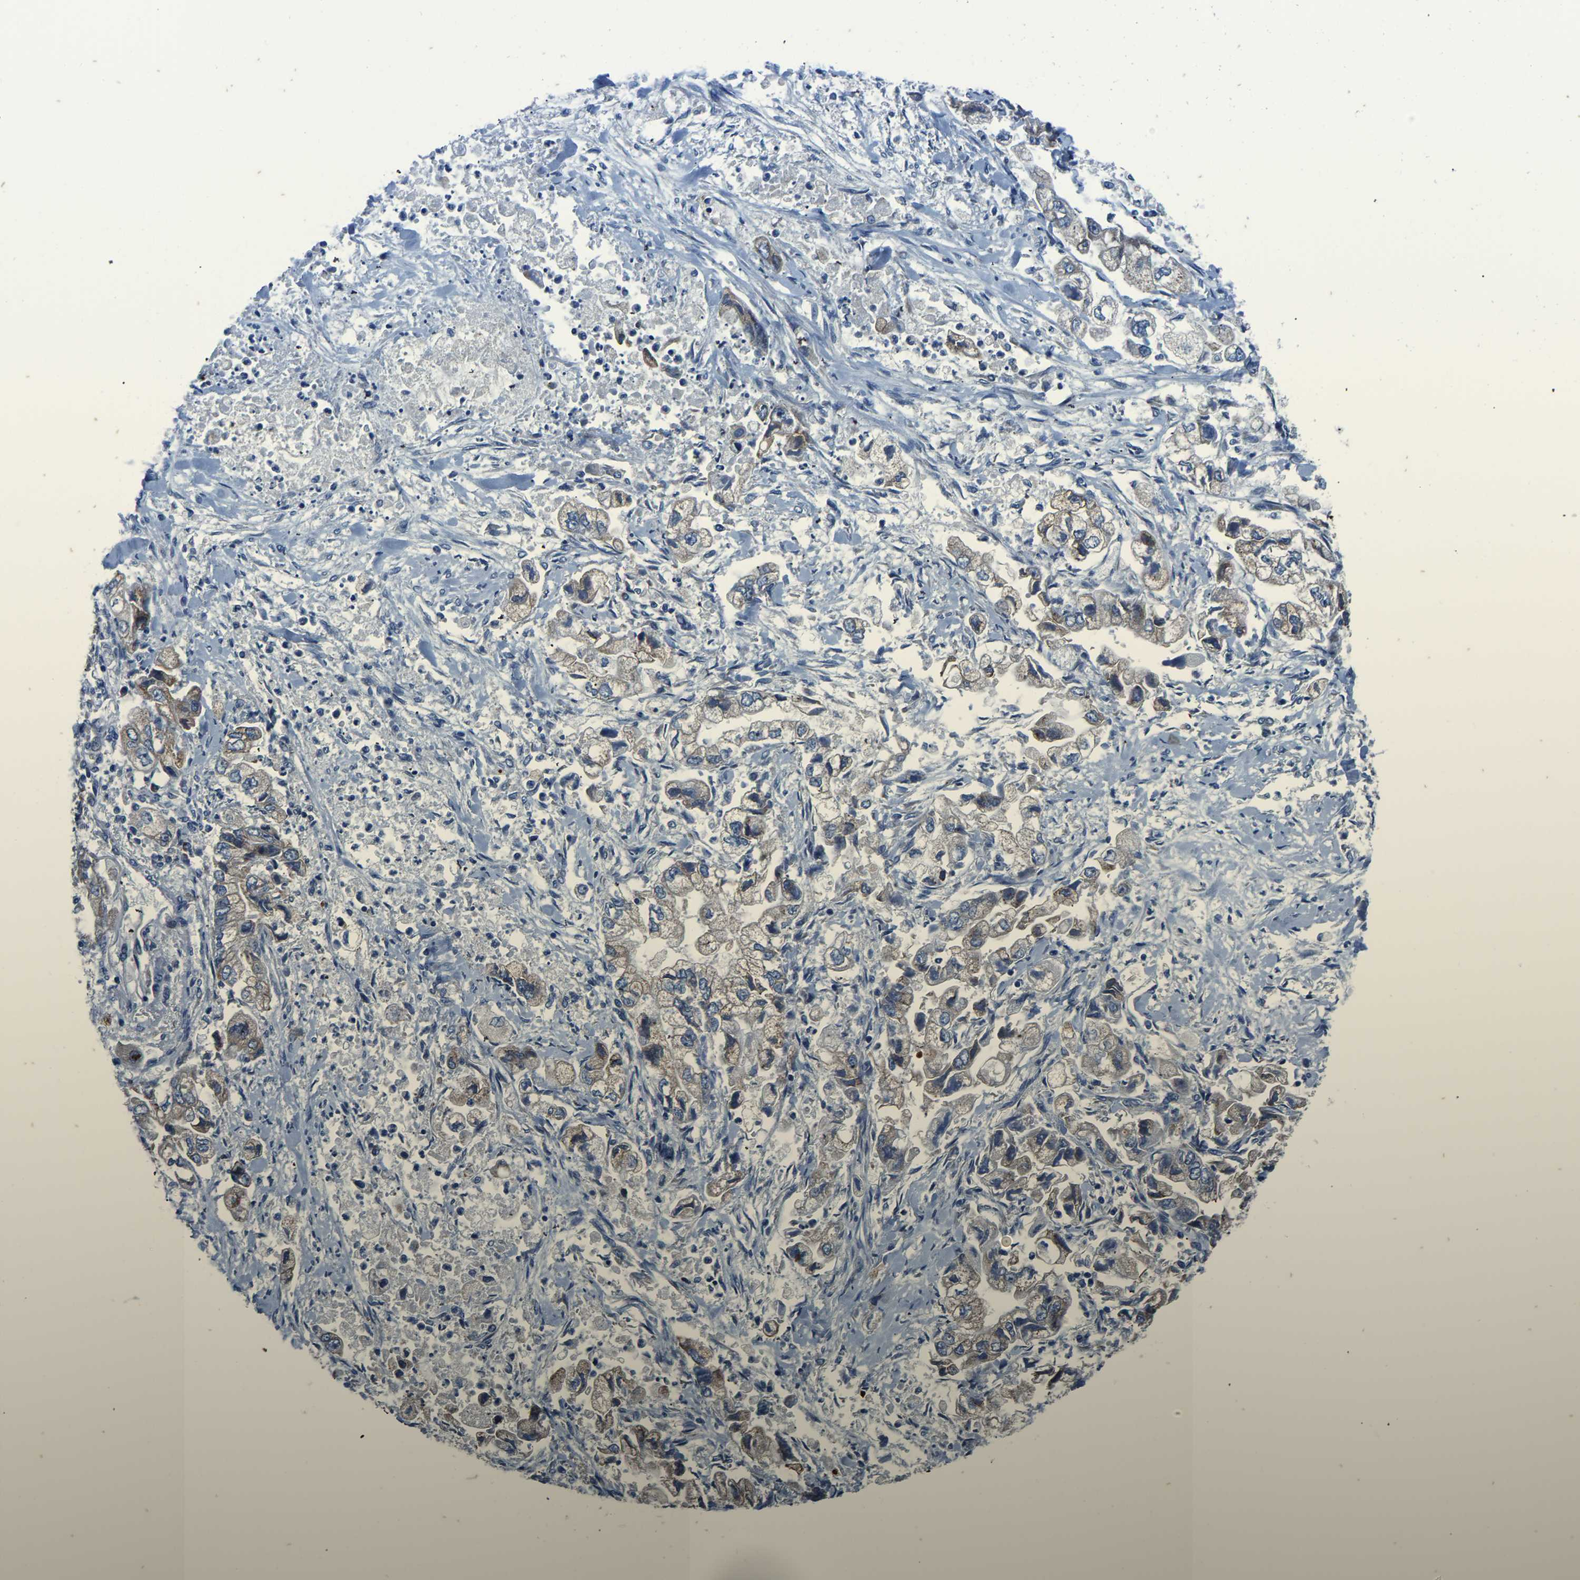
{"staining": {"intensity": "weak", "quantity": ">75%", "location": "cytoplasmic/membranous"}, "tissue": "stomach cancer", "cell_type": "Tumor cells", "image_type": "cancer", "snomed": [{"axis": "morphology", "description": "Normal tissue, NOS"}, {"axis": "morphology", "description": "Adenocarcinoma, NOS"}, {"axis": "topography", "description": "Stomach"}], "caption": "An immunohistochemistry (IHC) photomicrograph of neoplastic tissue is shown. Protein staining in brown shows weak cytoplasmic/membranous positivity in stomach adenocarcinoma within tumor cells.", "gene": "LIAS", "patient": {"sex": "male", "age": 62}}